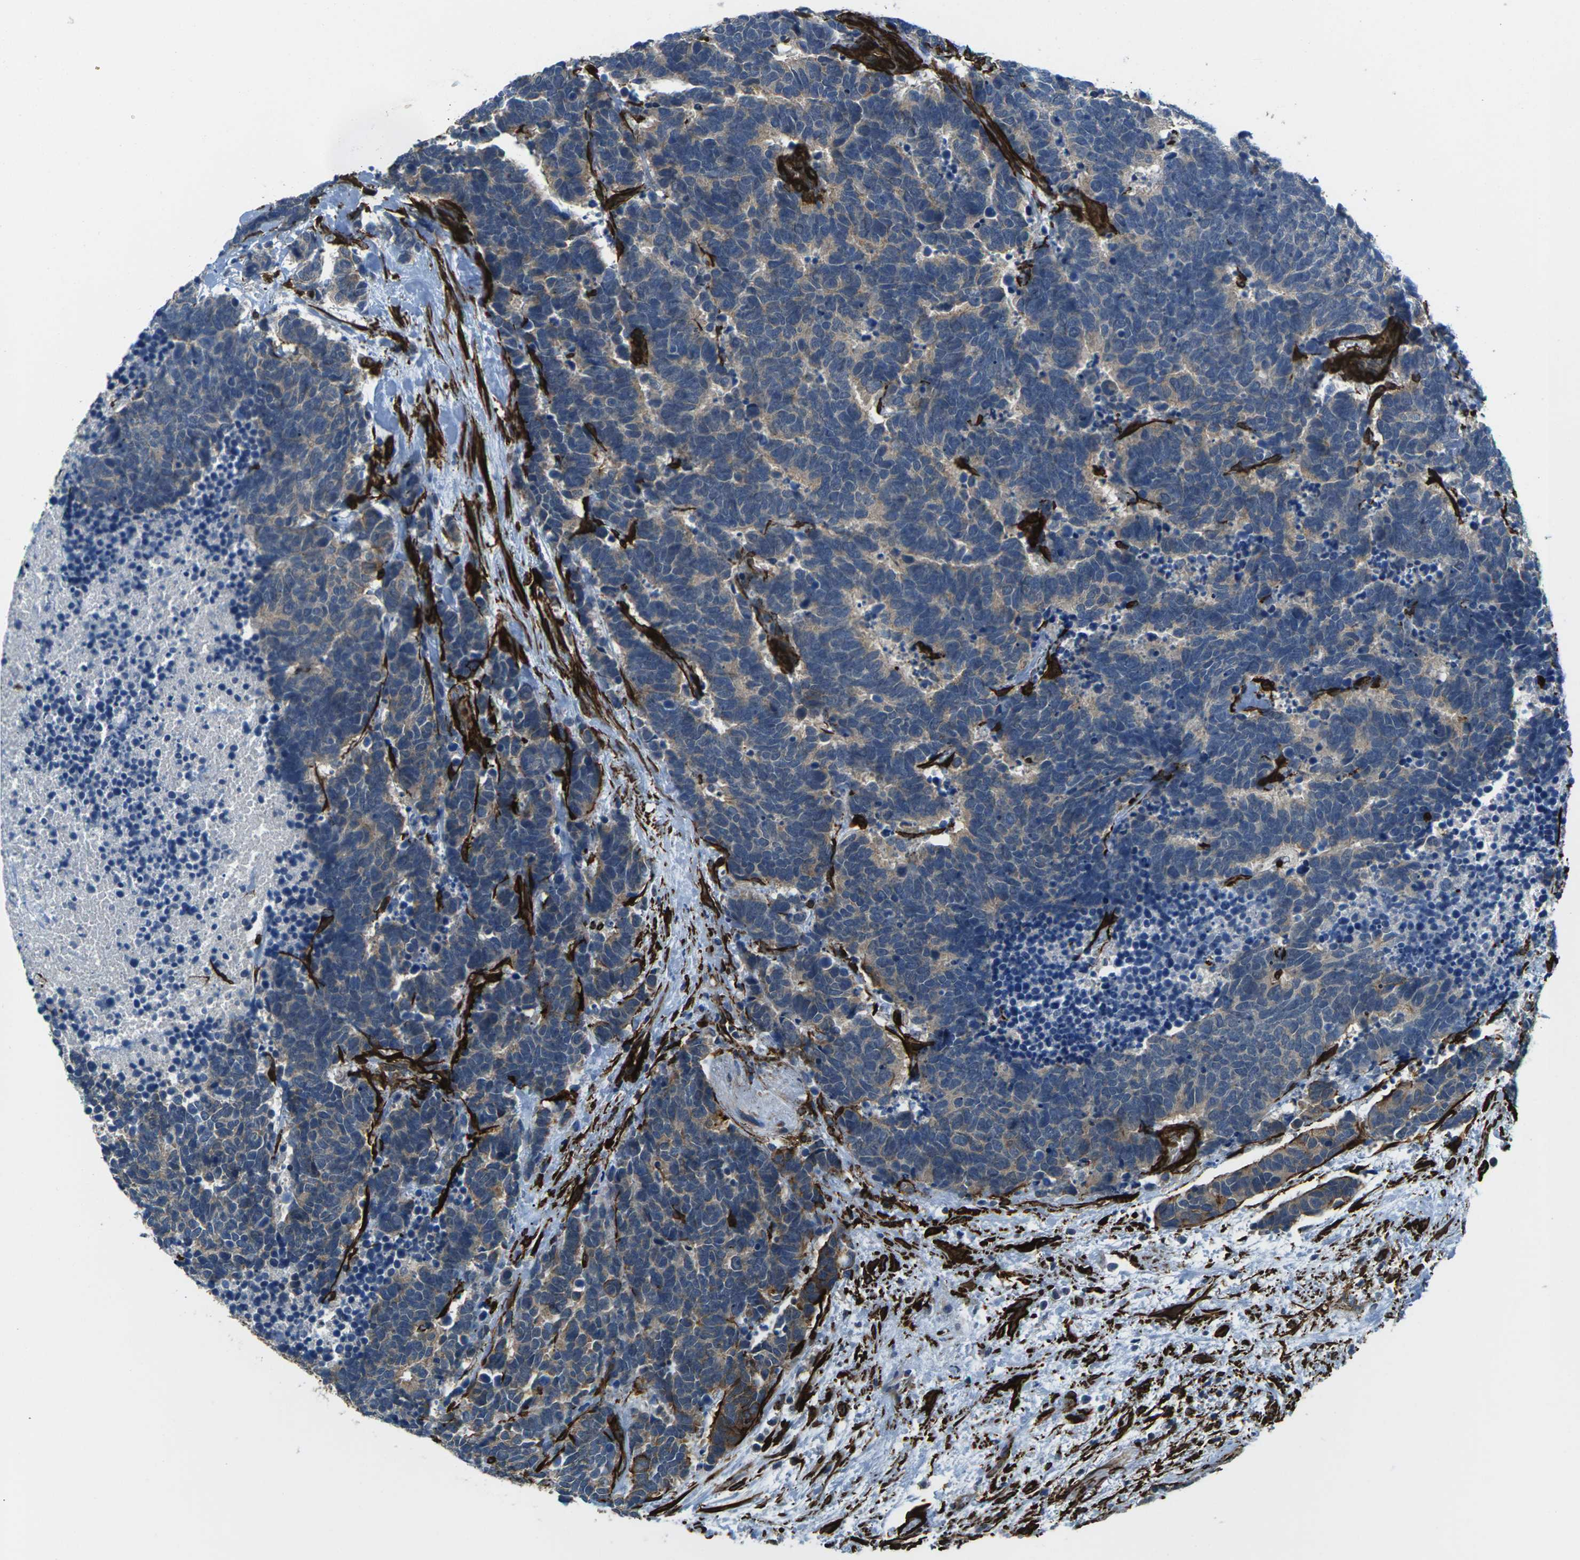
{"staining": {"intensity": "weak", "quantity": ">75%", "location": "cytoplasmic/membranous"}, "tissue": "carcinoid", "cell_type": "Tumor cells", "image_type": "cancer", "snomed": [{"axis": "morphology", "description": "Carcinoma, NOS"}, {"axis": "morphology", "description": "Carcinoid, malignant, NOS"}, {"axis": "topography", "description": "Urinary bladder"}], "caption": "Carcinoma stained with a brown dye displays weak cytoplasmic/membranous positive staining in about >75% of tumor cells.", "gene": "GRAMD1C", "patient": {"sex": "male", "age": 57}}